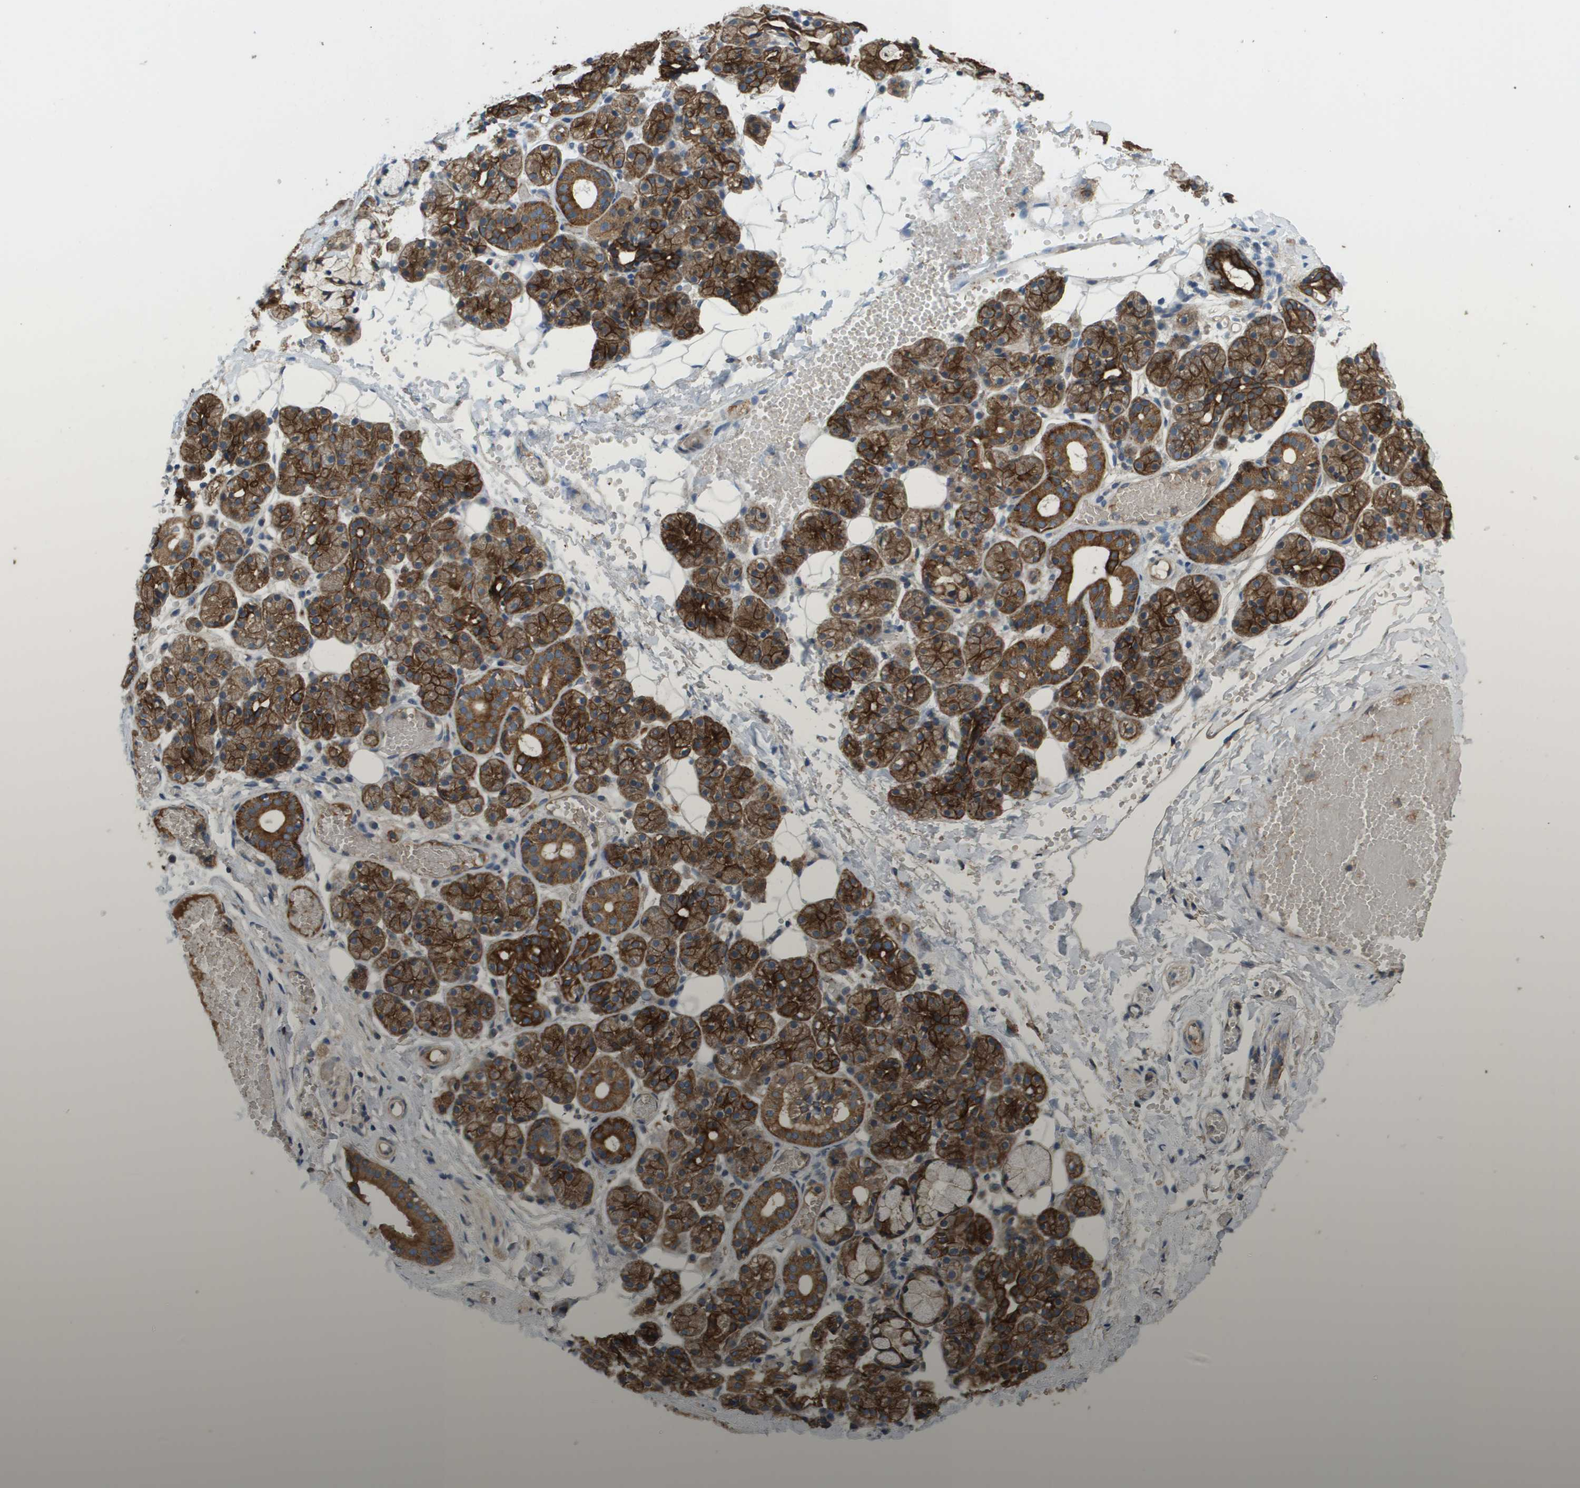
{"staining": {"intensity": "strong", "quantity": ">75%", "location": "cytoplasmic/membranous"}, "tissue": "salivary gland", "cell_type": "Glandular cells", "image_type": "normal", "snomed": [{"axis": "morphology", "description": "Normal tissue, NOS"}, {"axis": "topography", "description": "Salivary gland"}], "caption": "About >75% of glandular cells in unremarkable human salivary gland reveal strong cytoplasmic/membranous protein positivity as visualized by brown immunohistochemical staining.", "gene": "KRT23", "patient": {"sex": "male", "age": 63}}